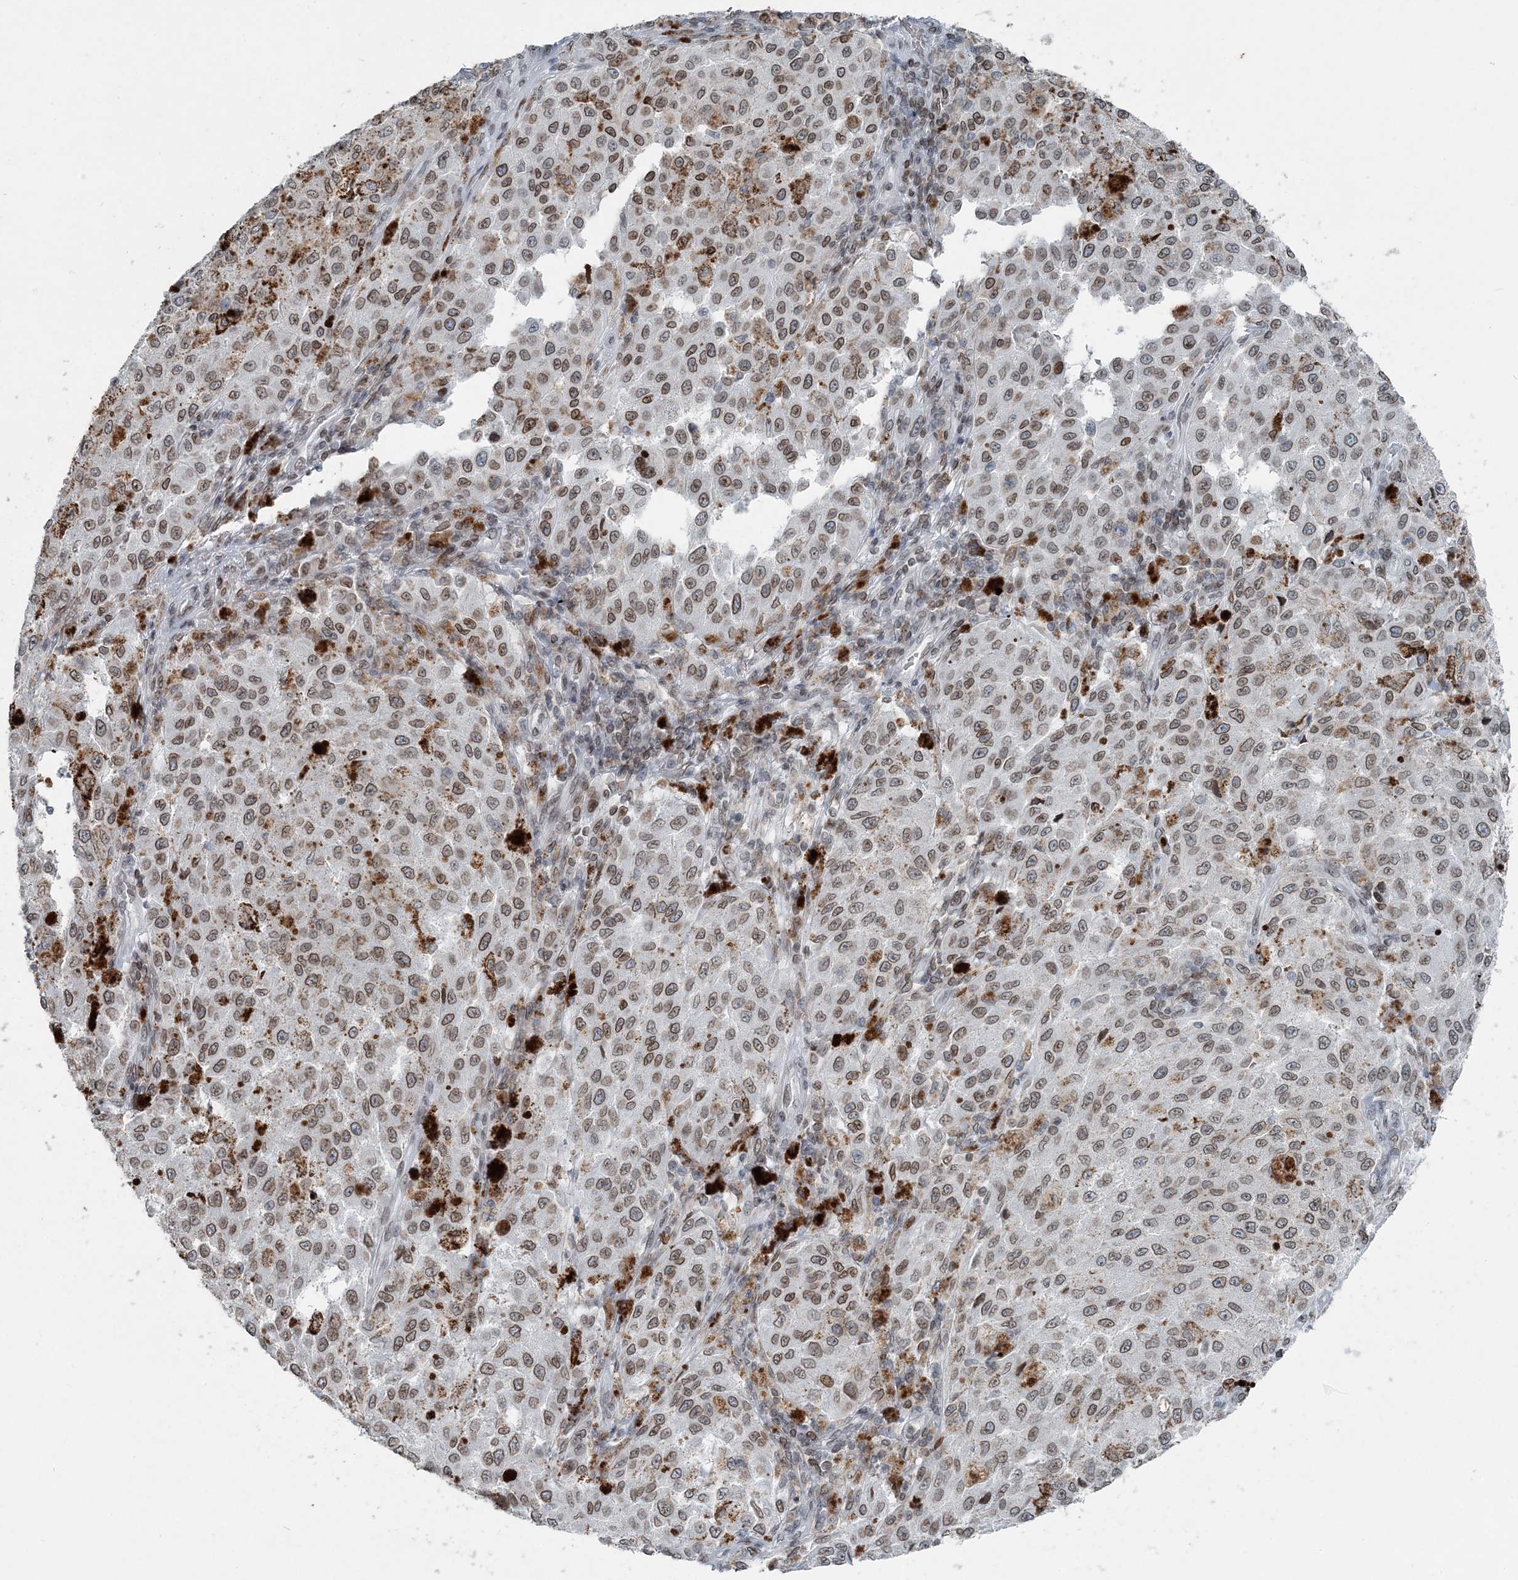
{"staining": {"intensity": "moderate", "quantity": ">75%", "location": "cytoplasmic/membranous,nuclear"}, "tissue": "melanoma", "cell_type": "Tumor cells", "image_type": "cancer", "snomed": [{"axis": "morphology", "description": "Malignant melanoma, NOS"}, {"axis": "topography", "description": "Skin"}], "caption": "Immunohistochemistry (DAB (3,3'-diaminobenzidine)) staining of human malignant melanoma demonstrates moderate cytoplasmic/membranous and nuclear protein expression in about >75% of tumor cells. The protein is stained brown, and the nuclei are stained in blue (DAB (3,3'-diaminobenzidine) IHC with brightfield microscopy, high magnification).", "gene": "GJD4", "patient": {"sex": "female", "age": 64}}